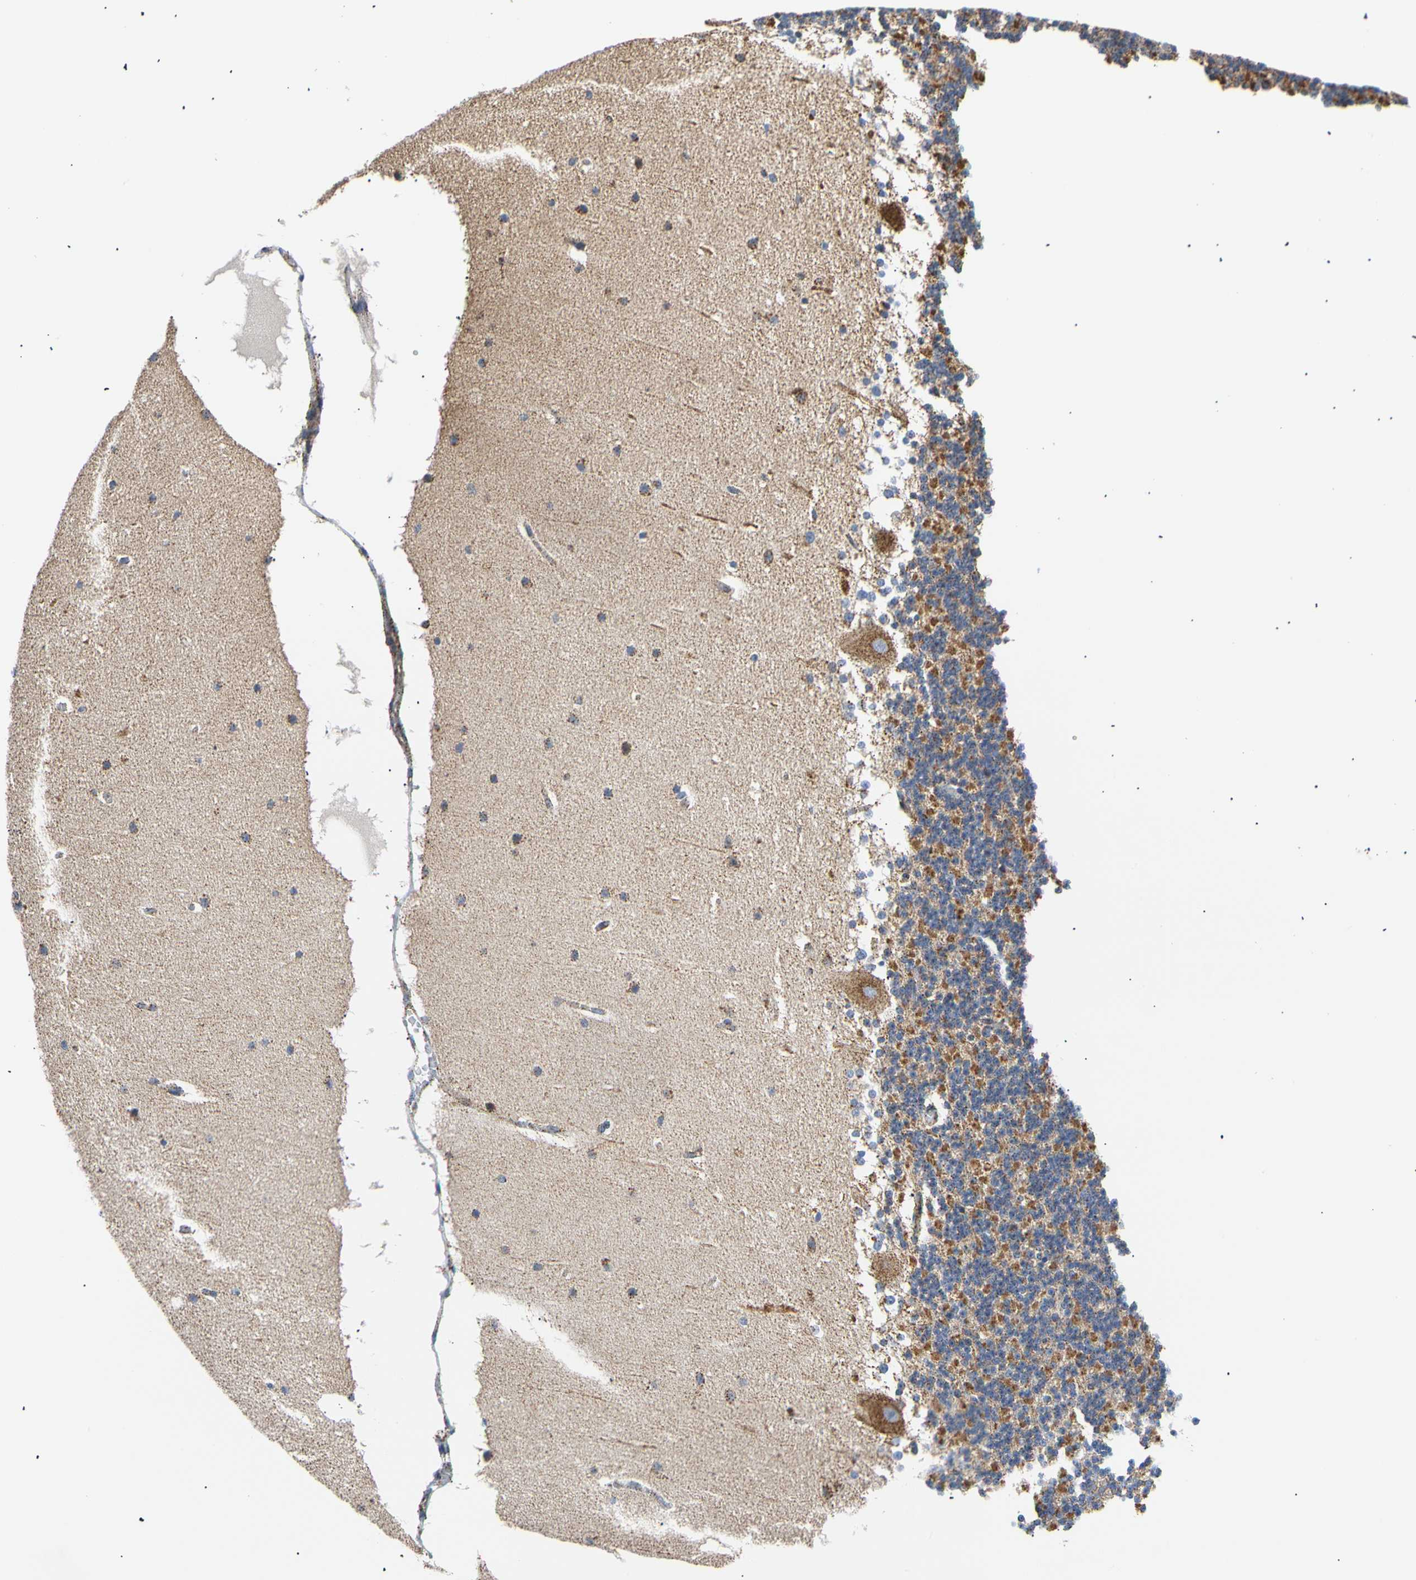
{"staining": {"intensity": "moderate", "quantity": "25%-75%", "location": "cytoplasmic/membranous"}, "tissue": "cerebellum", "cell_type": "Cells in granular layer", "image_type": "normal", "snomed": [{"axis": "morphology", "description": "Normal tissue, NOS"}, {"axis": "topography", "description": "Cerebellum"}], "caption": "The immunohistochemical stain highlights moderate cytoplasmic/membranous positivity in cells in granular layer of unremarkable cerebellum.", "gene": "ACAT1", "patient": {"sex": "female", "age": 19}}